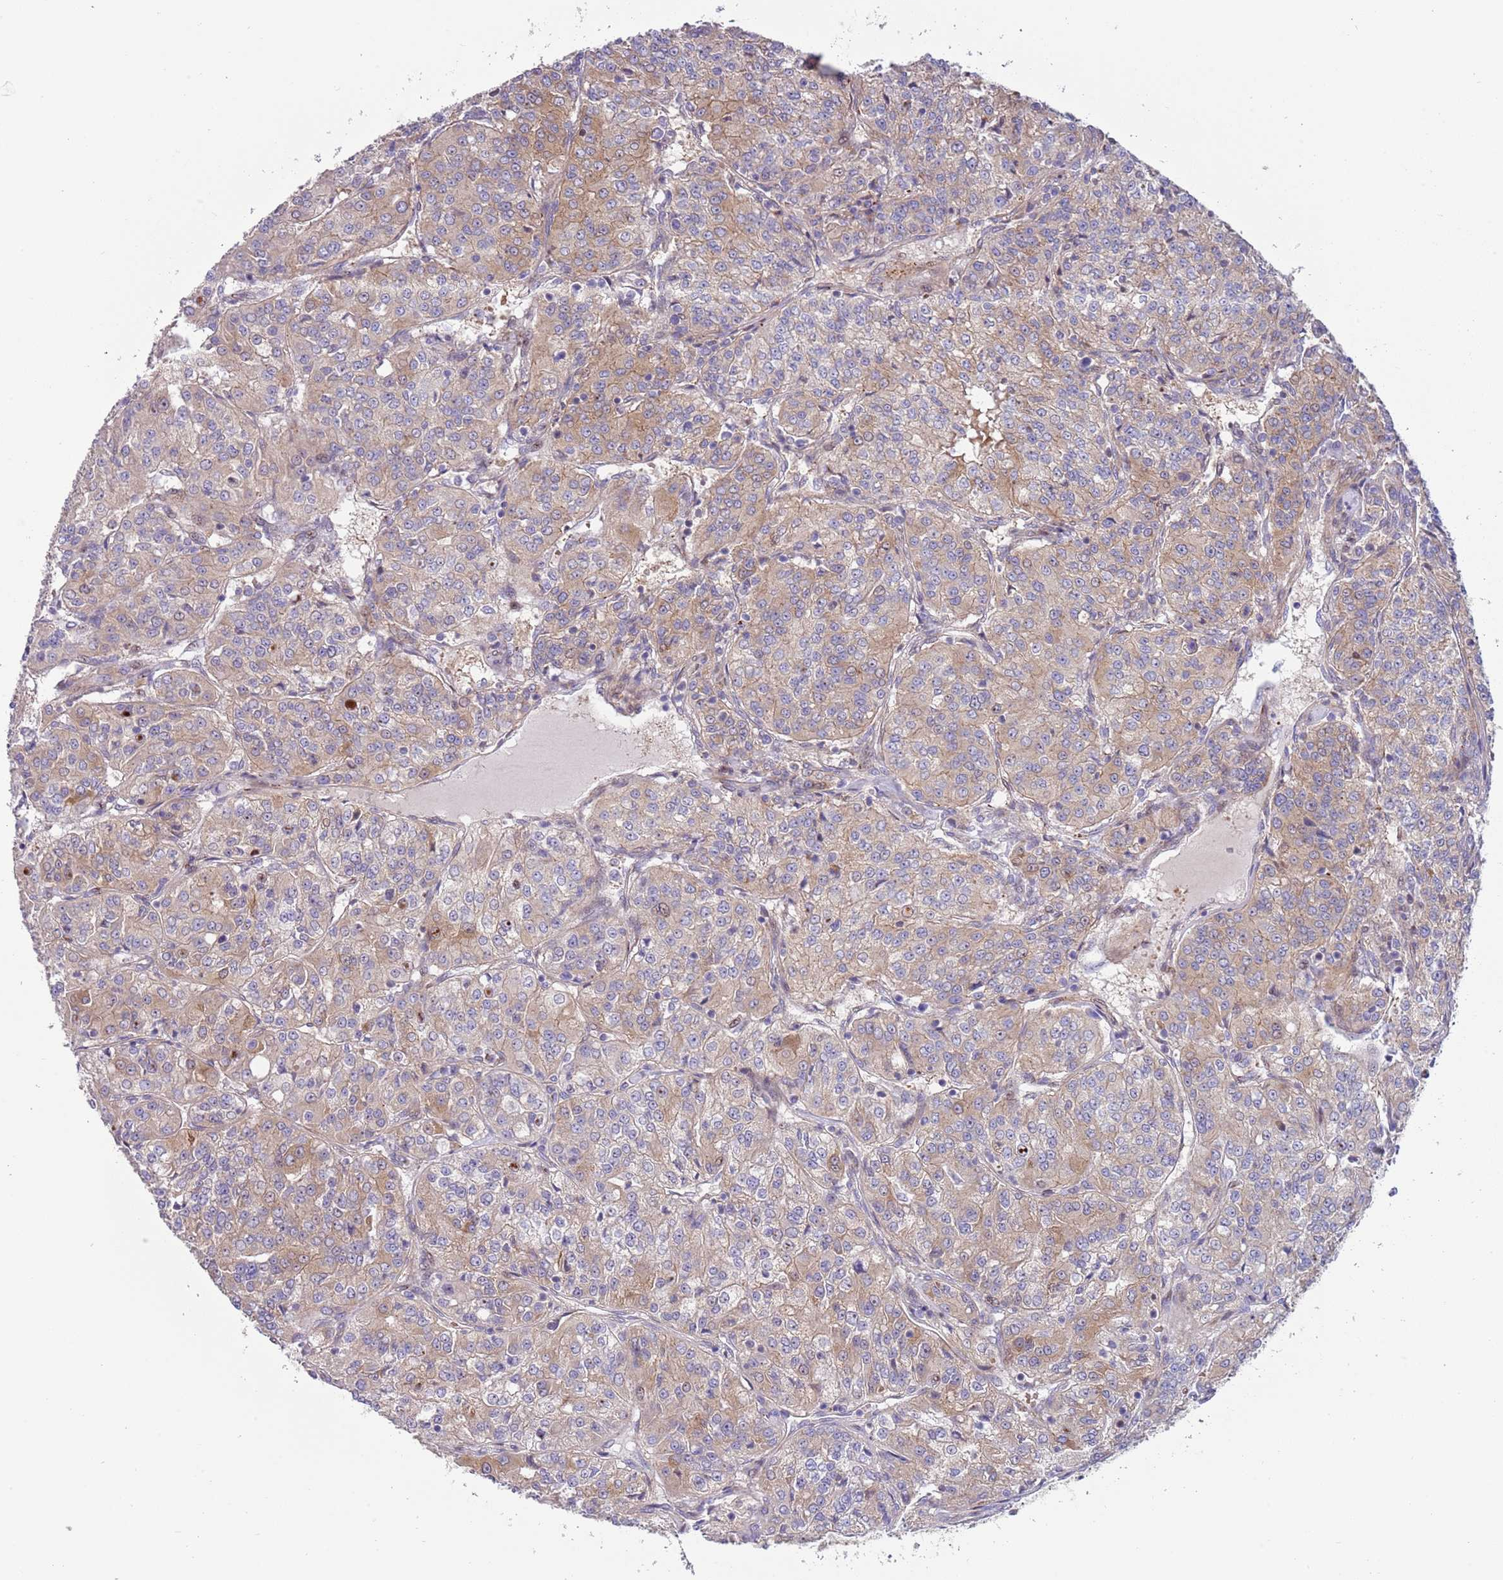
{"staining": {"intensity": "weak", "quantity": ">75%", "location": "cytoplasmic/membranous"}, "tissue": "renal cancer", "cell_type": "Tumor cells", "image_type": "cancer", "snomed": [{"axis": "morphology", "description": "Adenocarcinoma, NOS"}, {"axis": "topography", "description": "Kidney"}], "caption": "Human renal cancer stained with a brown dye exhibits weak cytoplasmic/membranous positive staining in approximately >75% of tumor cells.", "gene": "ITGB6", "patient": {"sex": "female", "age": 63}}